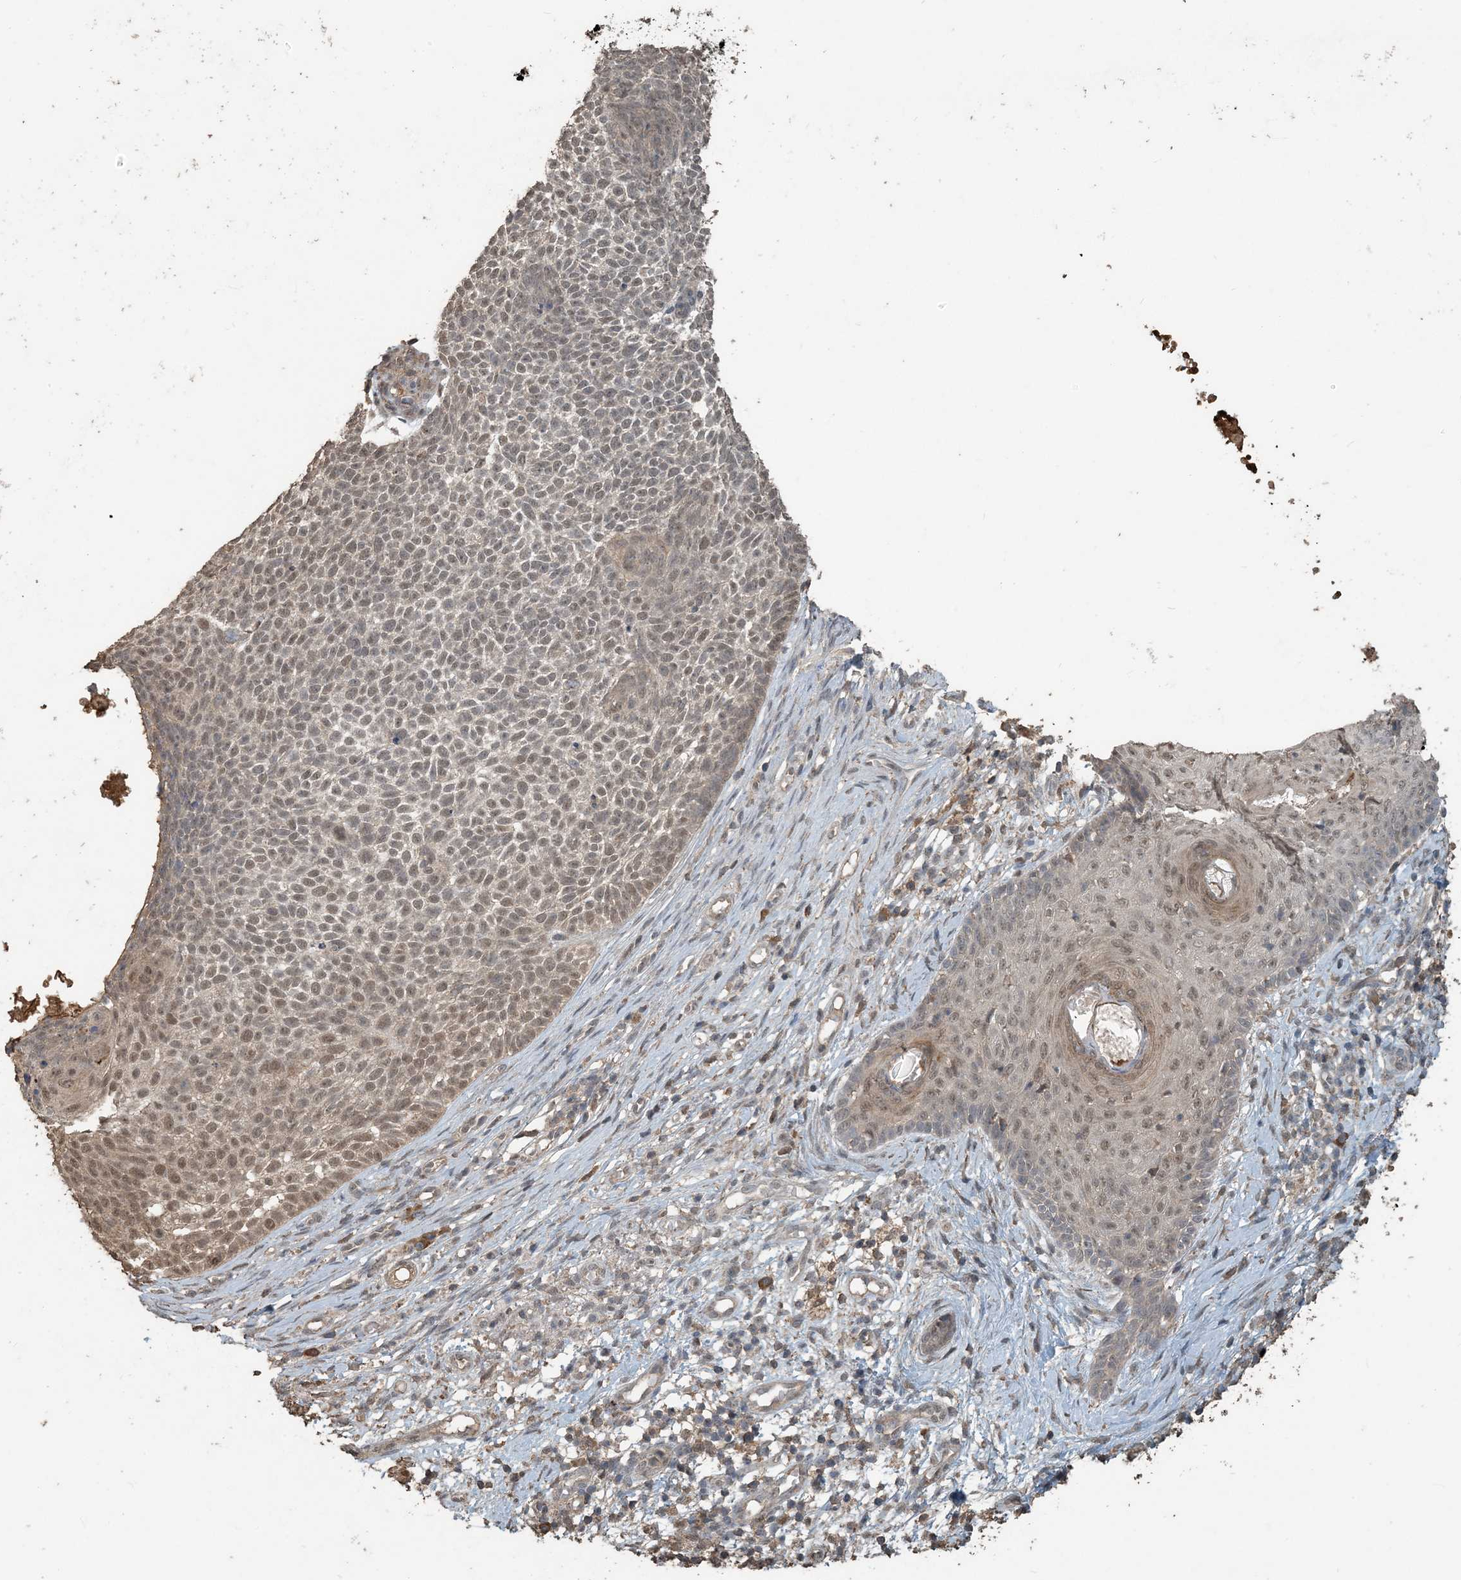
{"staining": {"intensity": "moderate", "quantity": "25%-75%", "location": "nuclear"}, "tissue": "skin cancer", "cell_type": "Tumor cells", "image_type": "cancer", "snomed": [{"axis": "morphology", "description": "Basal cell carcinoma"}, {"axis": "topography", "description": "Skin"}], "caption": "The immunohistochemical stain highlights moderate nuclear staining in tumor cells of skin cancer (basal cell carcinoma) tissue.", "gene": "ZC3H12A", "patient": {"sex": "female", "age": 81}}